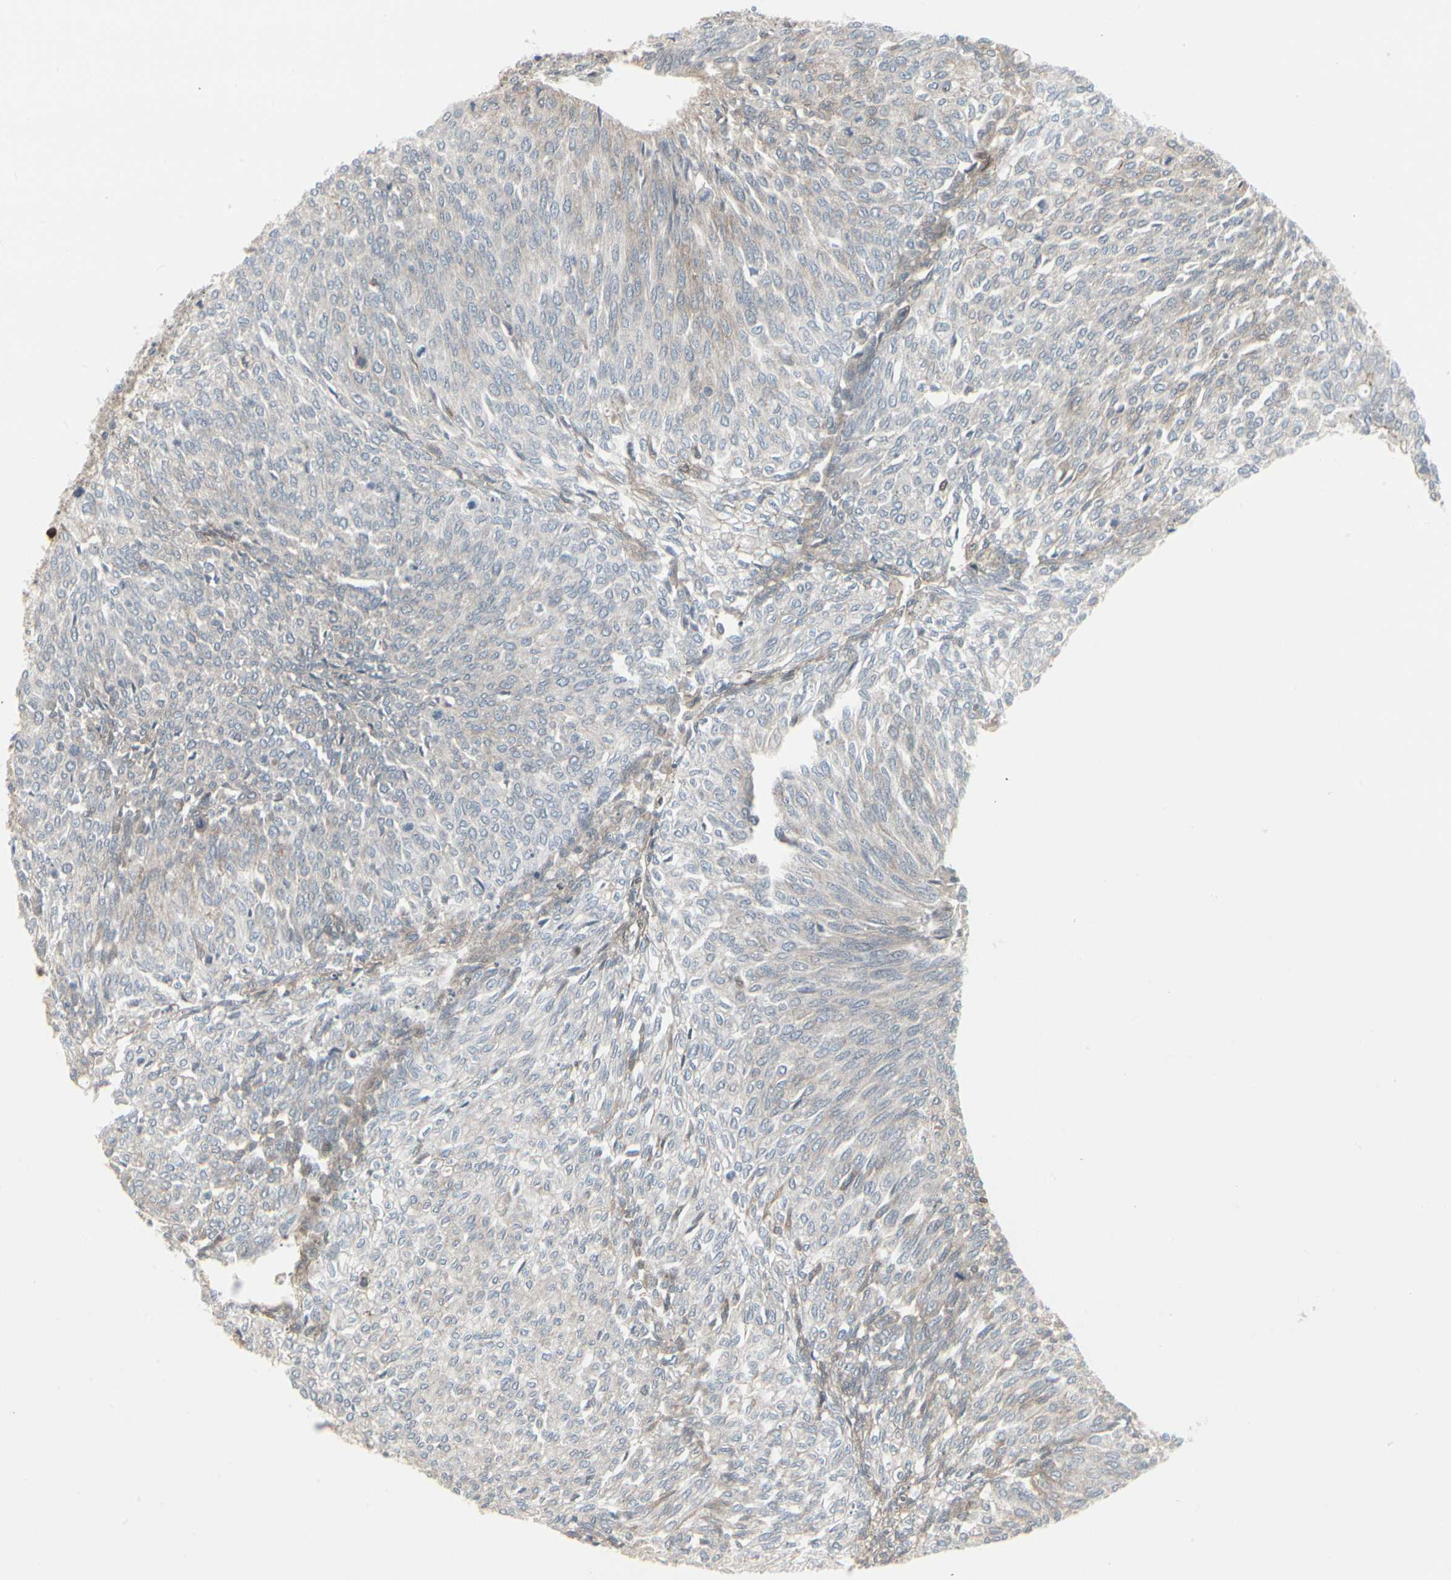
{"staining": {"intensity": "weak", "quantity": "25%-75%", "location": "cytoplasmic/membranous"}, "tissue": "urothelial cancer", "cell_type": "Tumor cells", "image_type": "cancer", "snomed": [{"axis": "morphology", "description": "Urothelial carcinoma, Low grade"}, {"axis": "topography", "description": "Urinary bladder"}], "caption": "Protein expression analysis of human urothelial carcinoma (low-grade) reveals weak cytoplasmic/membranous positivity in approximately 25%-75% of tumor cells. The staining was performed using DAB to visualize the protein expression in brown, while the nuclei were stained in blue with hematoxylin (Magnification: 20x).", "gene": "EPS15", "patient": {"sex": "female", "age": 79}}